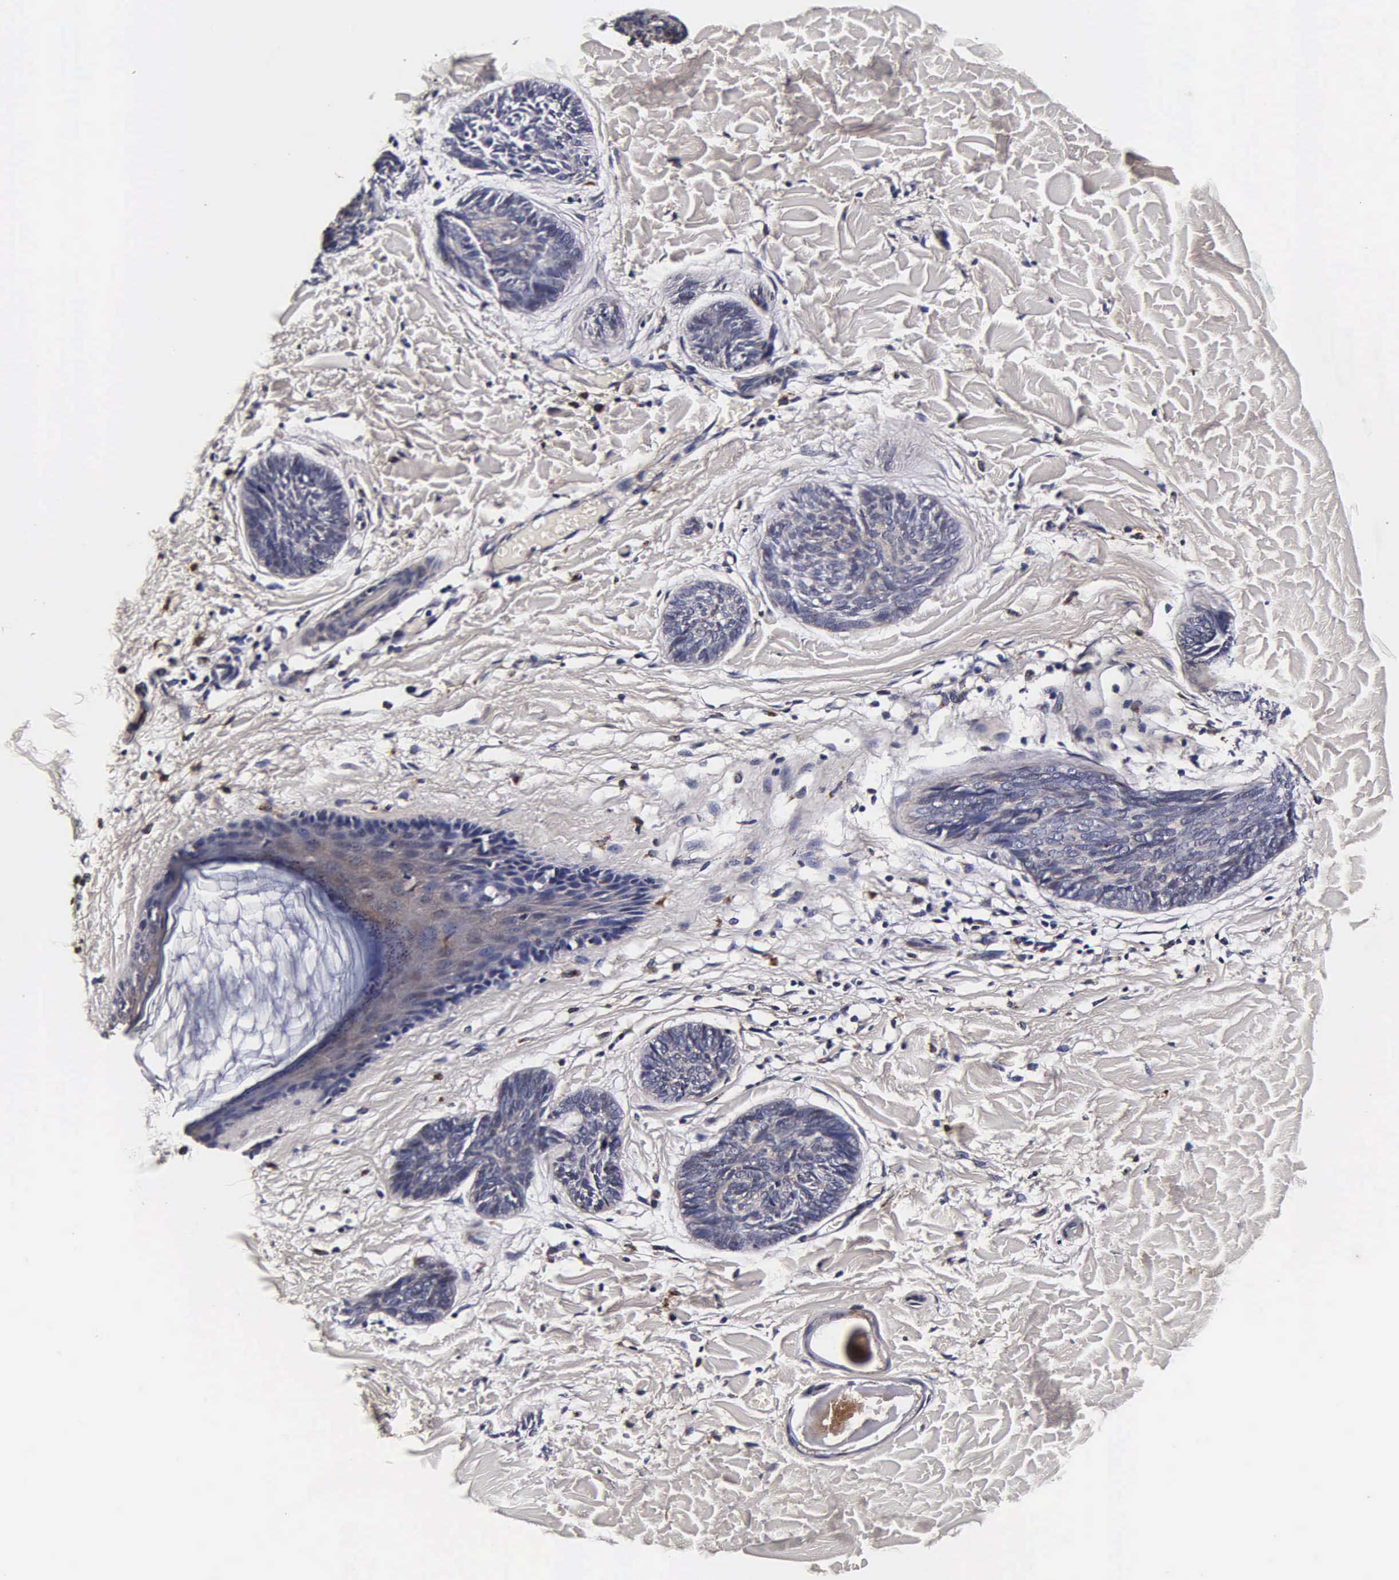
{"staining": {"intensity": "negative", "quantity": "none", "location": "none"}, "tissue": "skin cancer", "cell_type": "Tumor cells", "image_type": "cancer", "snomed": [{"axis": "morphology", "description": "Basal cell carcinoma"}, {"axis": "topography", "description": "Skin"}], "caption": "High magnification brightfield microscopy of skin cancer stained with DAB (3,3'-diaminobenzidine) (brown) and counterstained with hematoxylin (blue): tumor cells show no significant staining.", "gene": "CST3", "patient": {"sex": "female", "age": 81}}